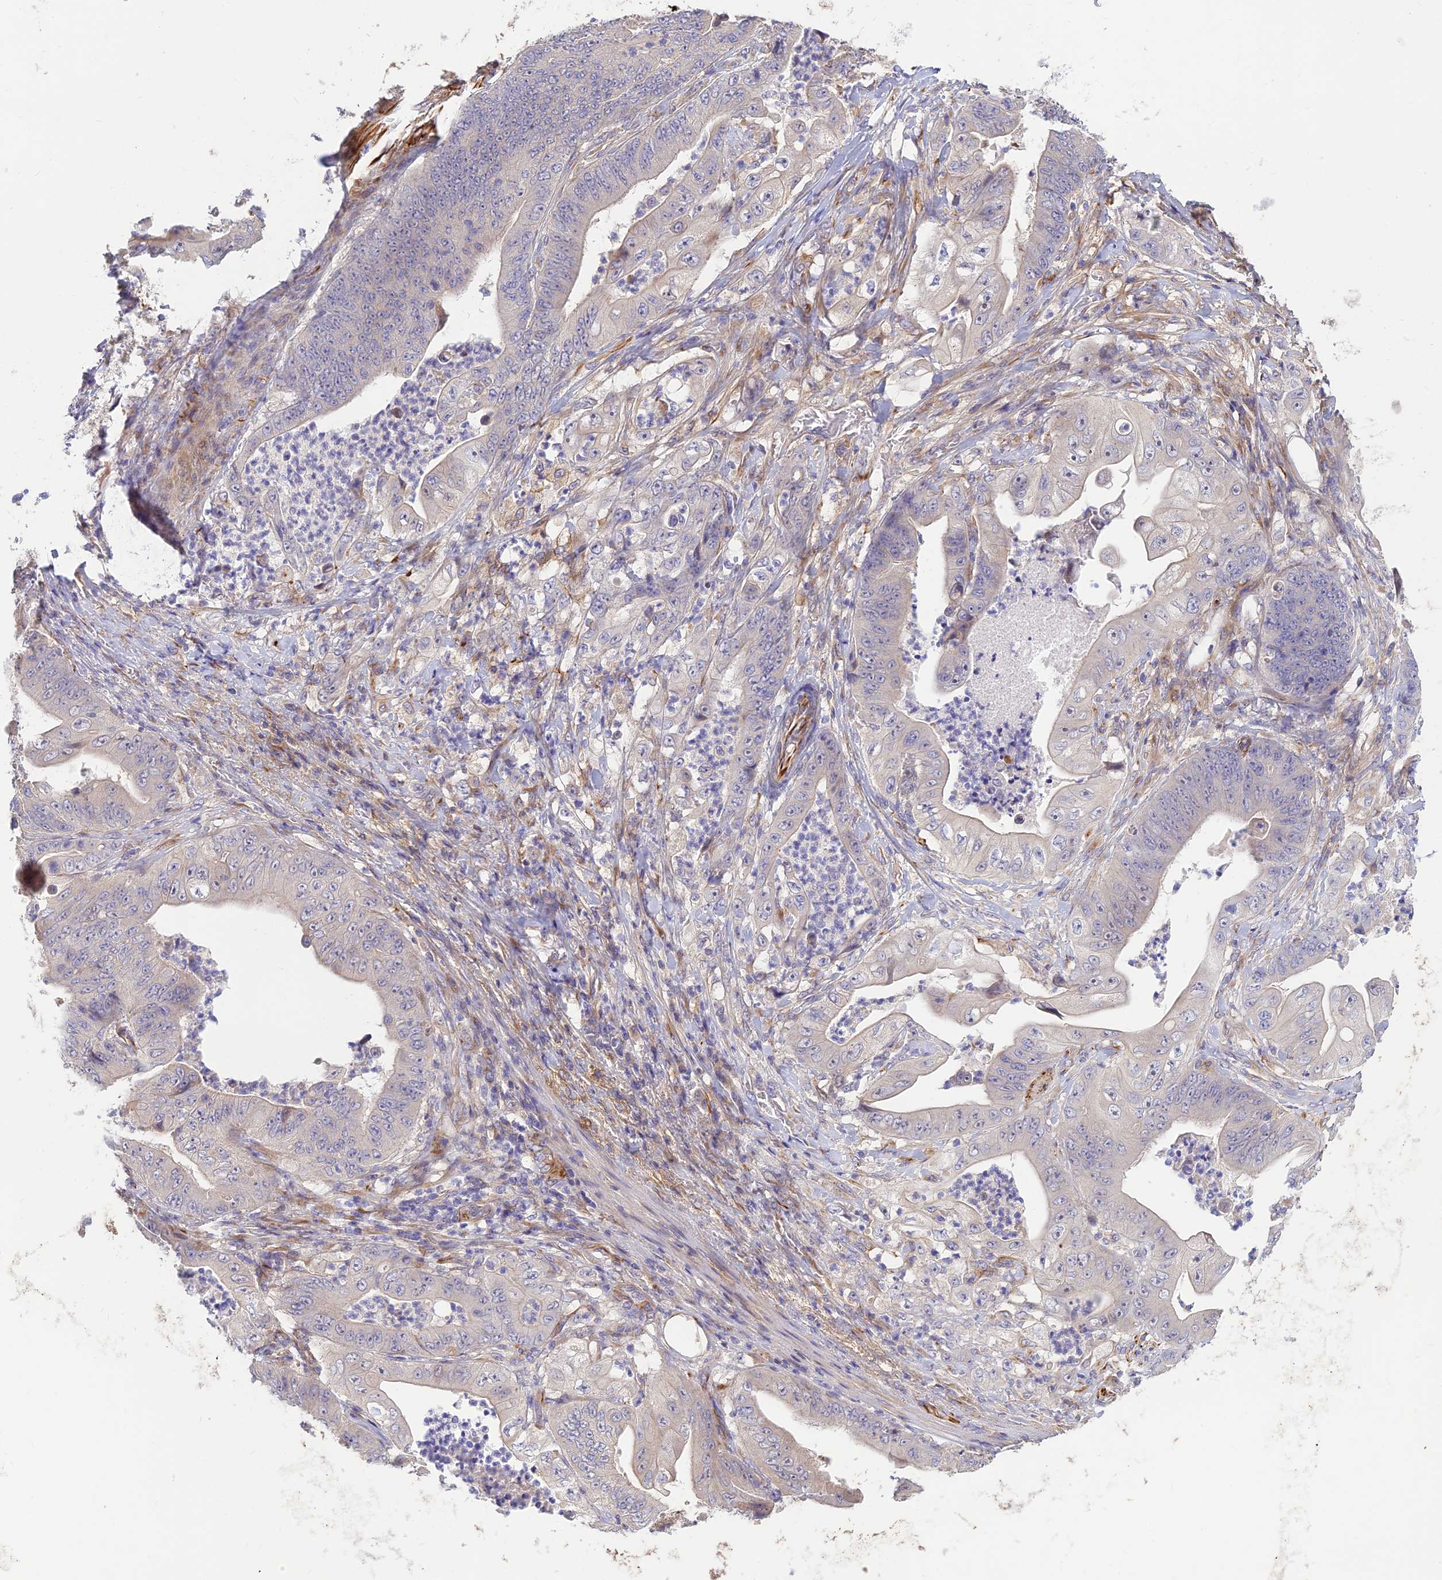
{"staining": {"intensity": "negative", "quantity": "none", "location": "none"}, "tissue": "stomach cancer", "cell_type": "Tumor cells", "image_type": "cancer", "snomed": [{"axis": "morphology", "description": "Adenocarcinoma, NOS"}, {"axis": "topography", "description": "Stomach"}], "caption": "Adenocarcinoma (stomach) was stained to show a protein in brown. There is no significant positivity in tumor cells.", "gene": "ST8SIA5", "patient": {"sex": "female", "age": 73}}